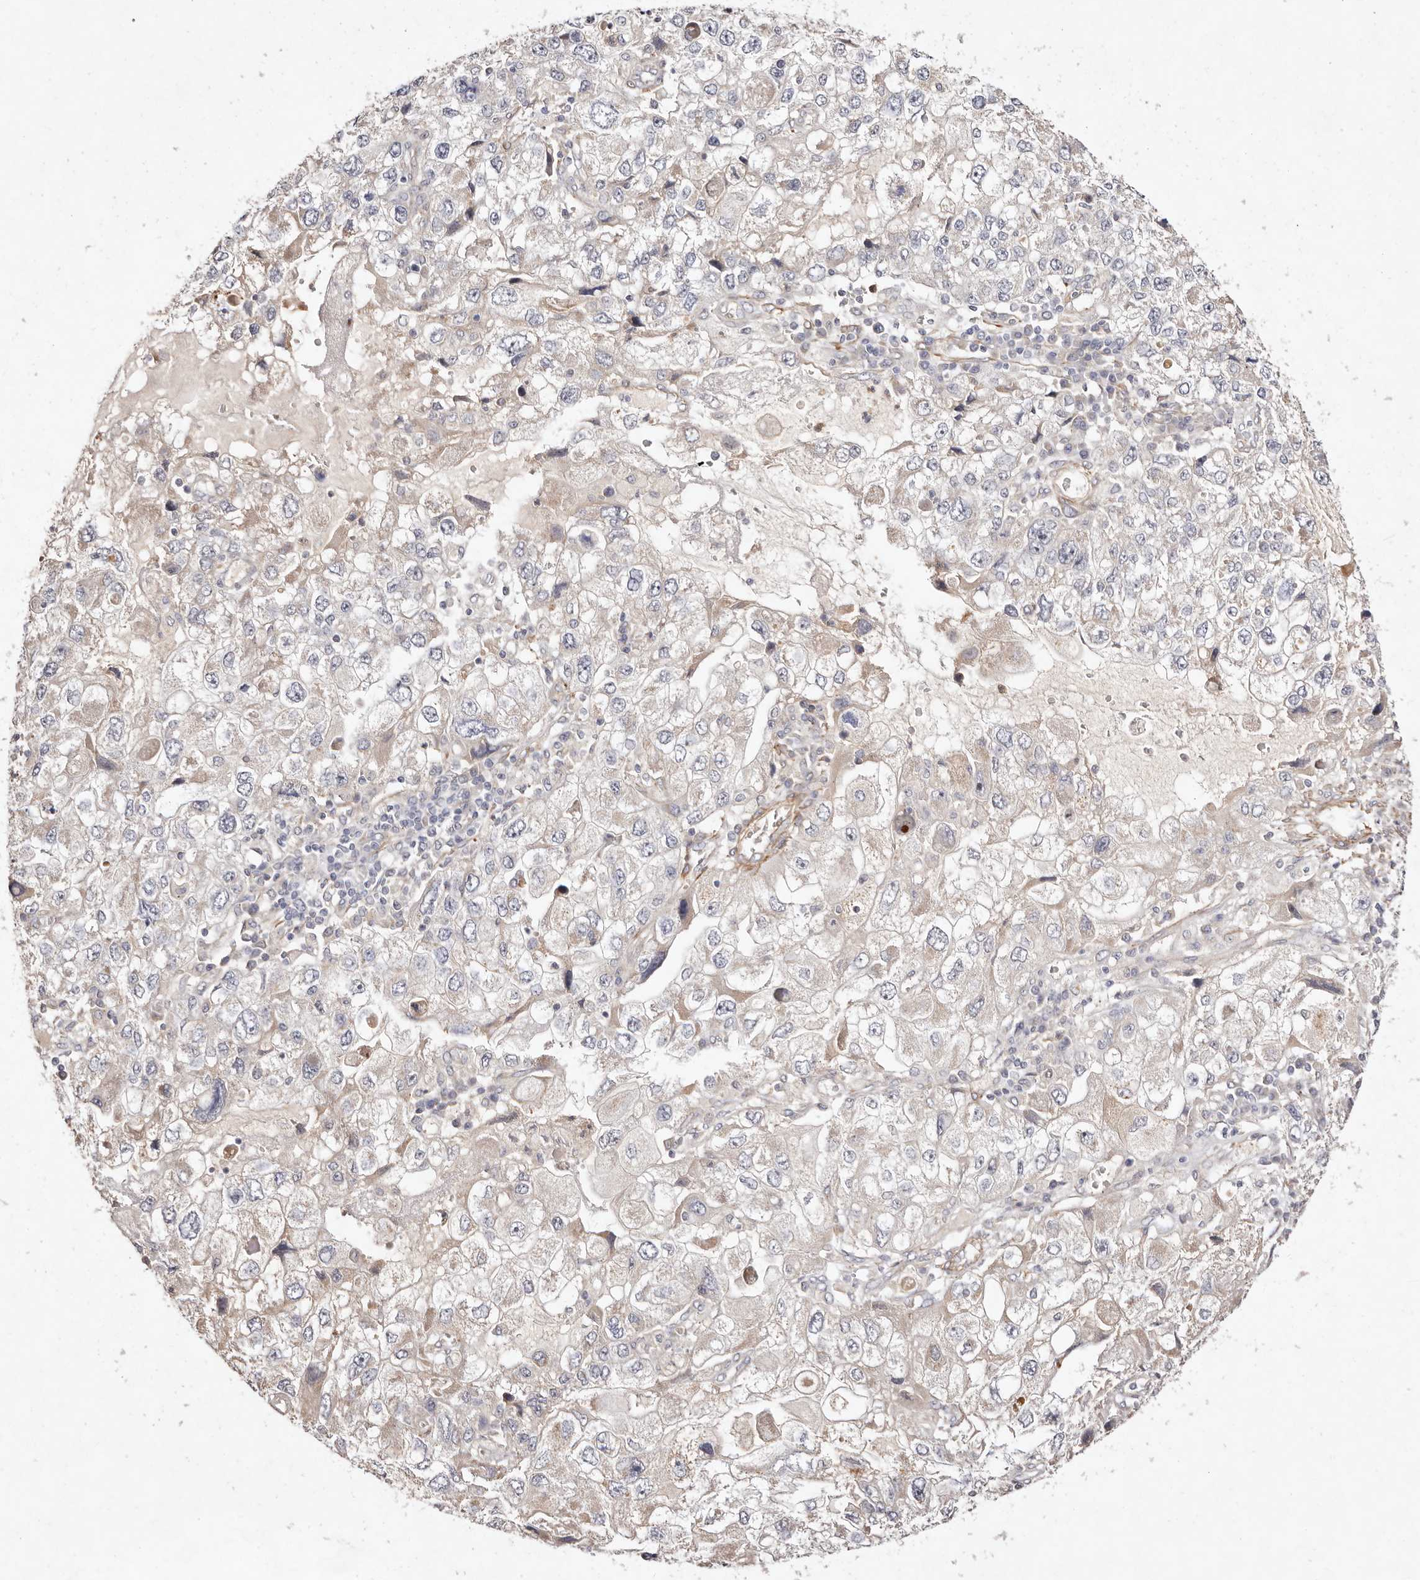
{"staining": {"intensity": "negative", "quantity": "none", "location": "none"}, "tissue": "endometrial cancer", "cell_type": "Tumor cells", "image_type": "cancer", "snomed": [{"axis": "morphology", "description": "Adenocarcinoma, NOS"}, {"axis": "topography", "description": "Endometrium"}], "caption": "Image shows no protein expression in tumor cells of endometrial cancer tissue.", "gene": "MTMR11", "patient": {"sex": "female", "age": 49}}